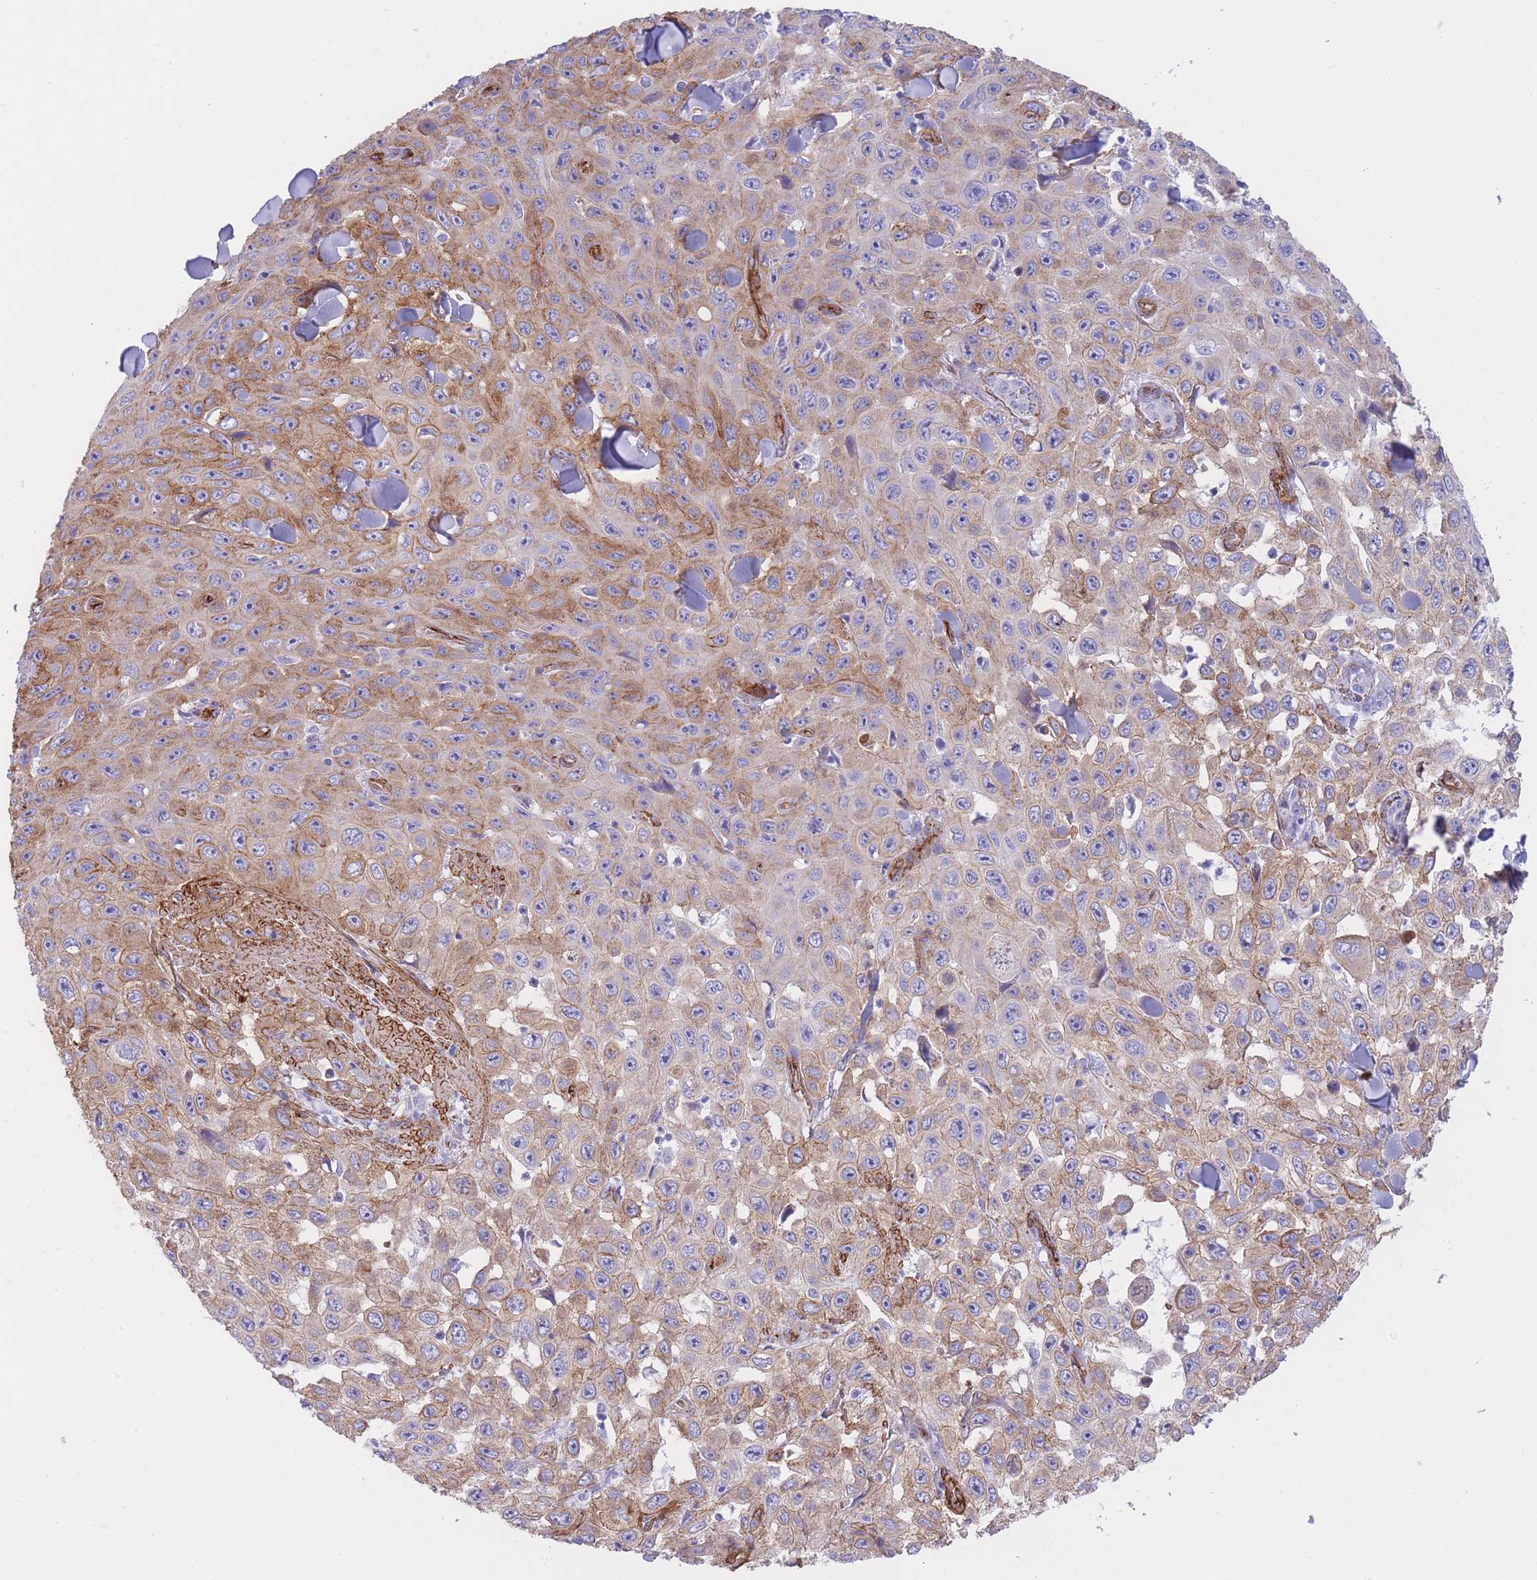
{"staining": {"intensity": "moderate", "quantity": "25%-75%", "location": "cytoplasmic/membranous"}, "tissue": "skin cancer", "cell_type": "Tumor cells", "image_type": "cancer", "snomed": [{"axis": "morphology", "description": "Squamous cell carcinoma, NOS"}, {"axis": "topography", "description": "Skin"}], "caption": "Skin cancer stained for a protein (brown) demonstrates moderate cytoplasmic/membranous positive expression in about 25%-75% of tumor cells.", "gene": "CAVIN1", "patient": {"sex": "male", "age": 82}}